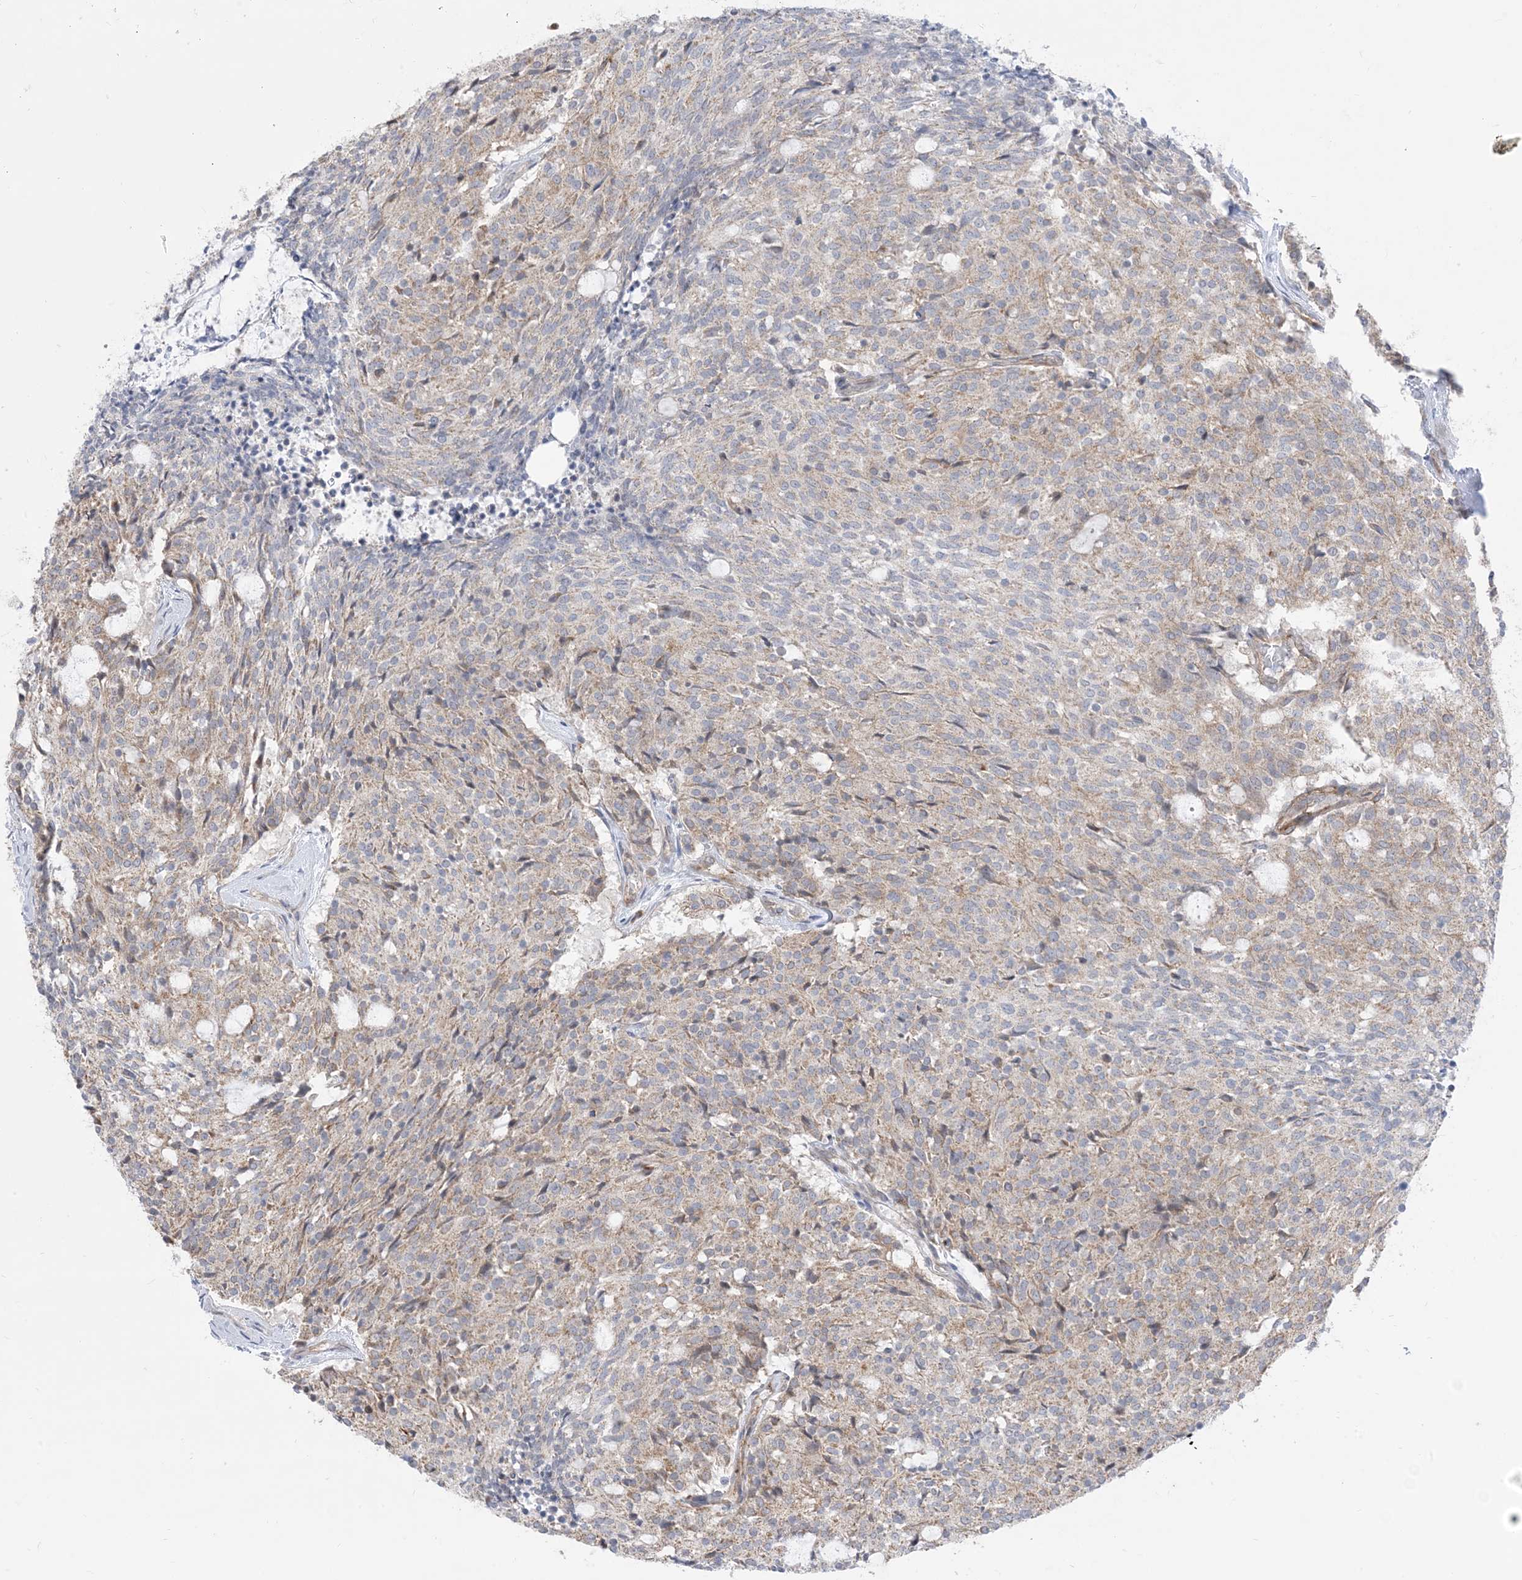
{"staining": {"intensity": "weak", "quantity": "25%-75%", "location": "cytoplasmic/membranous"}, "tissue": "carcinoid", "cell_type": "Tumor cells", "image_type": "cancer", "snomed": [{"axis": "morphology", "description": "Carcinoid, malignant, NOS"}, {"axis": "topography", "description": "Pancreas"}], "caption": "The image exhibits a brown stain indicating the presence of a protein in the cytoplasmic/membranous of tumor cells in malignant carcinoid. The staining was performed using DAB to visualize the protein expression in brown, while the nuclei were stained in blue with hematoxylin (Magnification: 20x).", "gene": "CASP4", "patient": {"sex": "female", "age": 54}}